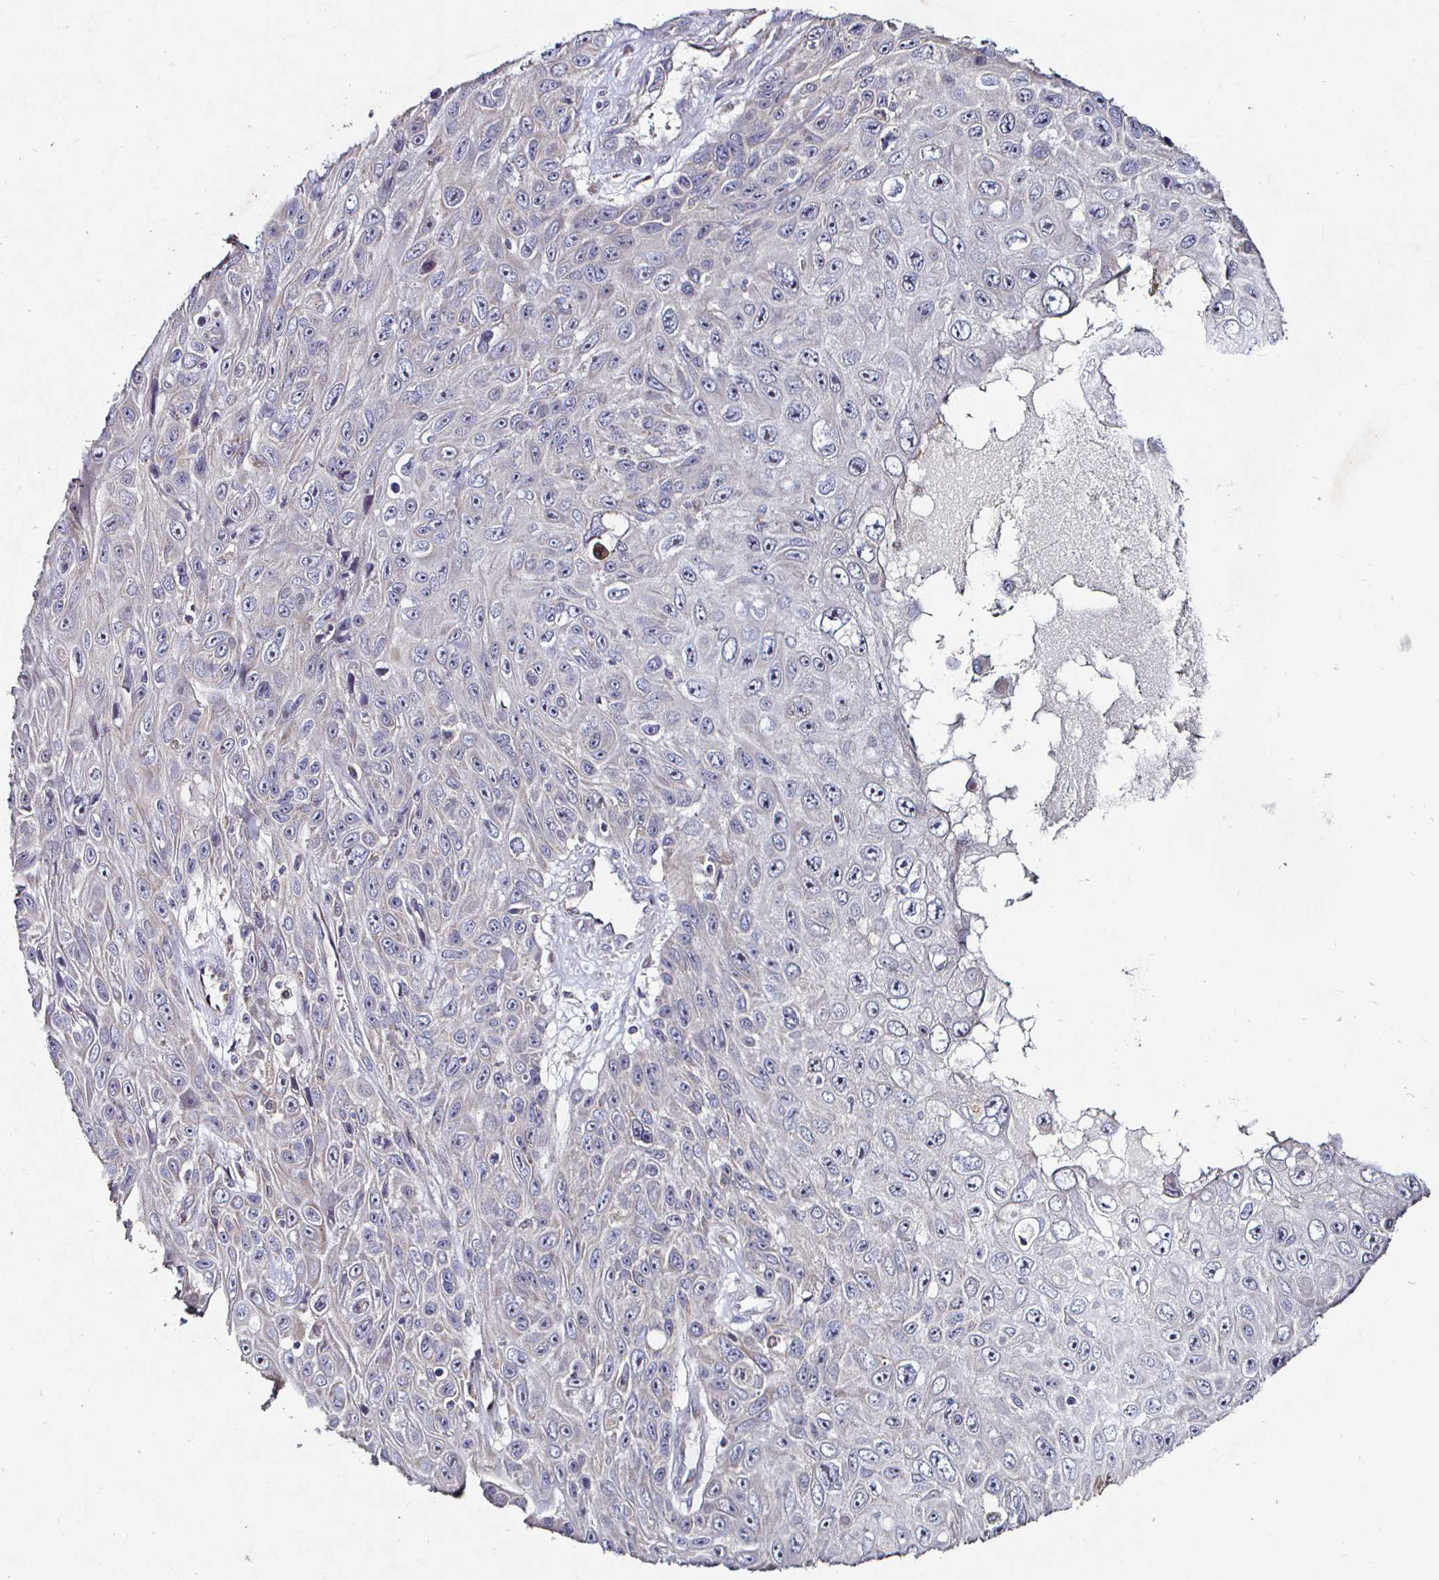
{"staining": {"intensity": "negative", "quantity": "none", "location": "none"}, "tissue": "skin cancer", "cell_type": "Tumor cells", "image_type": "cancer", "snomed": [{"axis": "morphology", "description": "Squamous cell carcinoma, NOS"}, {"axis": "topography", "description": "Skin"}], "caption": "Immunohistochemistry photomicrograph of neoplastic tissue: human skin cancer stained with DAB (3,3'-diaminobenzidine) reveals no significant protein positivity in tumor cells.", "gene": "NRSN1", "patient": {"sex": "male", "age": 82}}